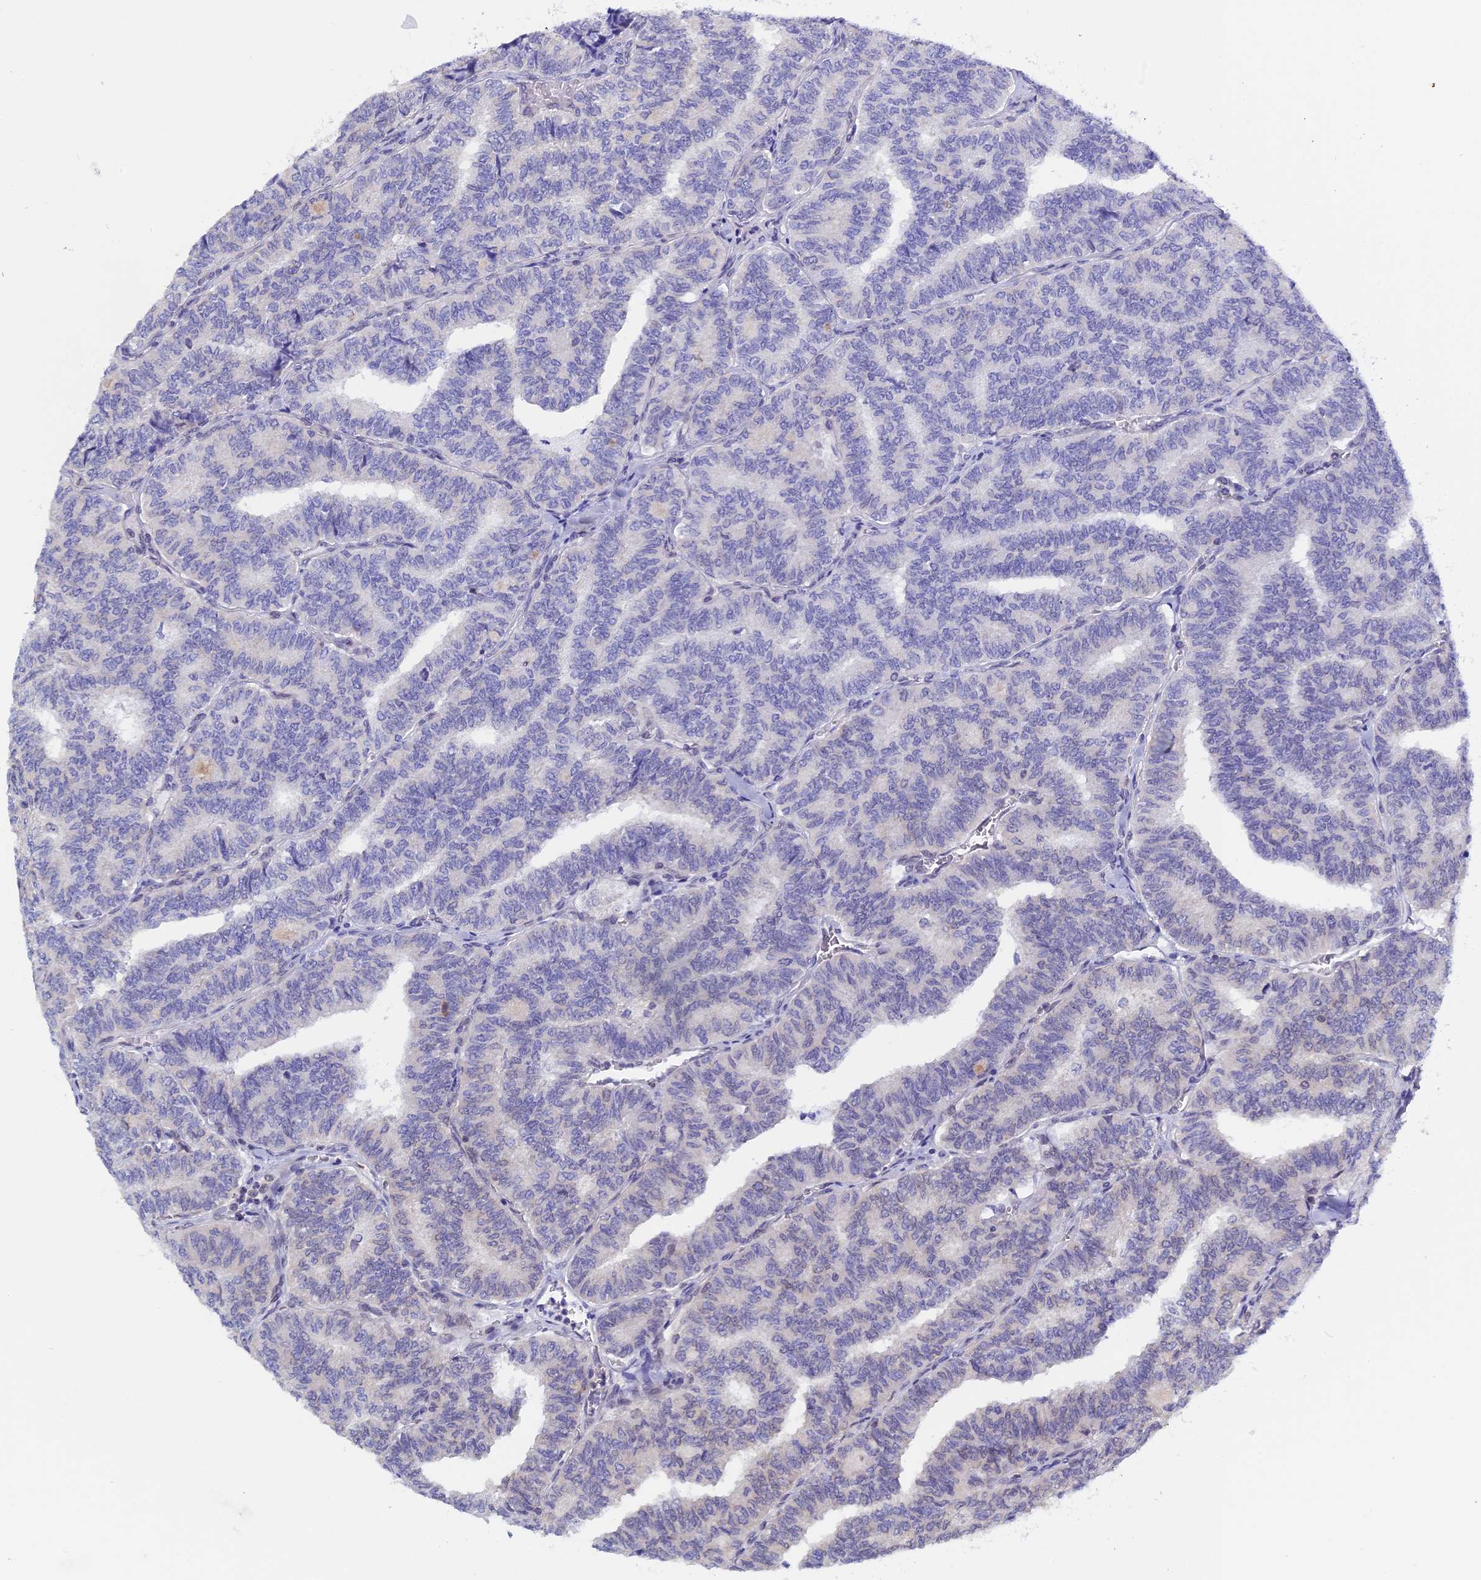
{"staining": {"intensity": "negative", "quantity": "none", "location": "none"}, "tissue": "thyroid cancer", "cell_type": "Tumor cells", "image_type": "cancer", "snomed": [{"axis": "morphology", "description": "Papillary adenocarcinoma, NOS"}, {"axis": "topography", "description": "Thyroid gland"}], "caption": "IHC image of human thyroid cancer (papillary adenocarcinoma) stained for a protein (brown), which shows no staining in tumor cells. (Immunohistochemistry (ihc), brightfield microscopy, high magnification).", "gene": "NAA10", "patient": {"sex": "female", "age": 35}}